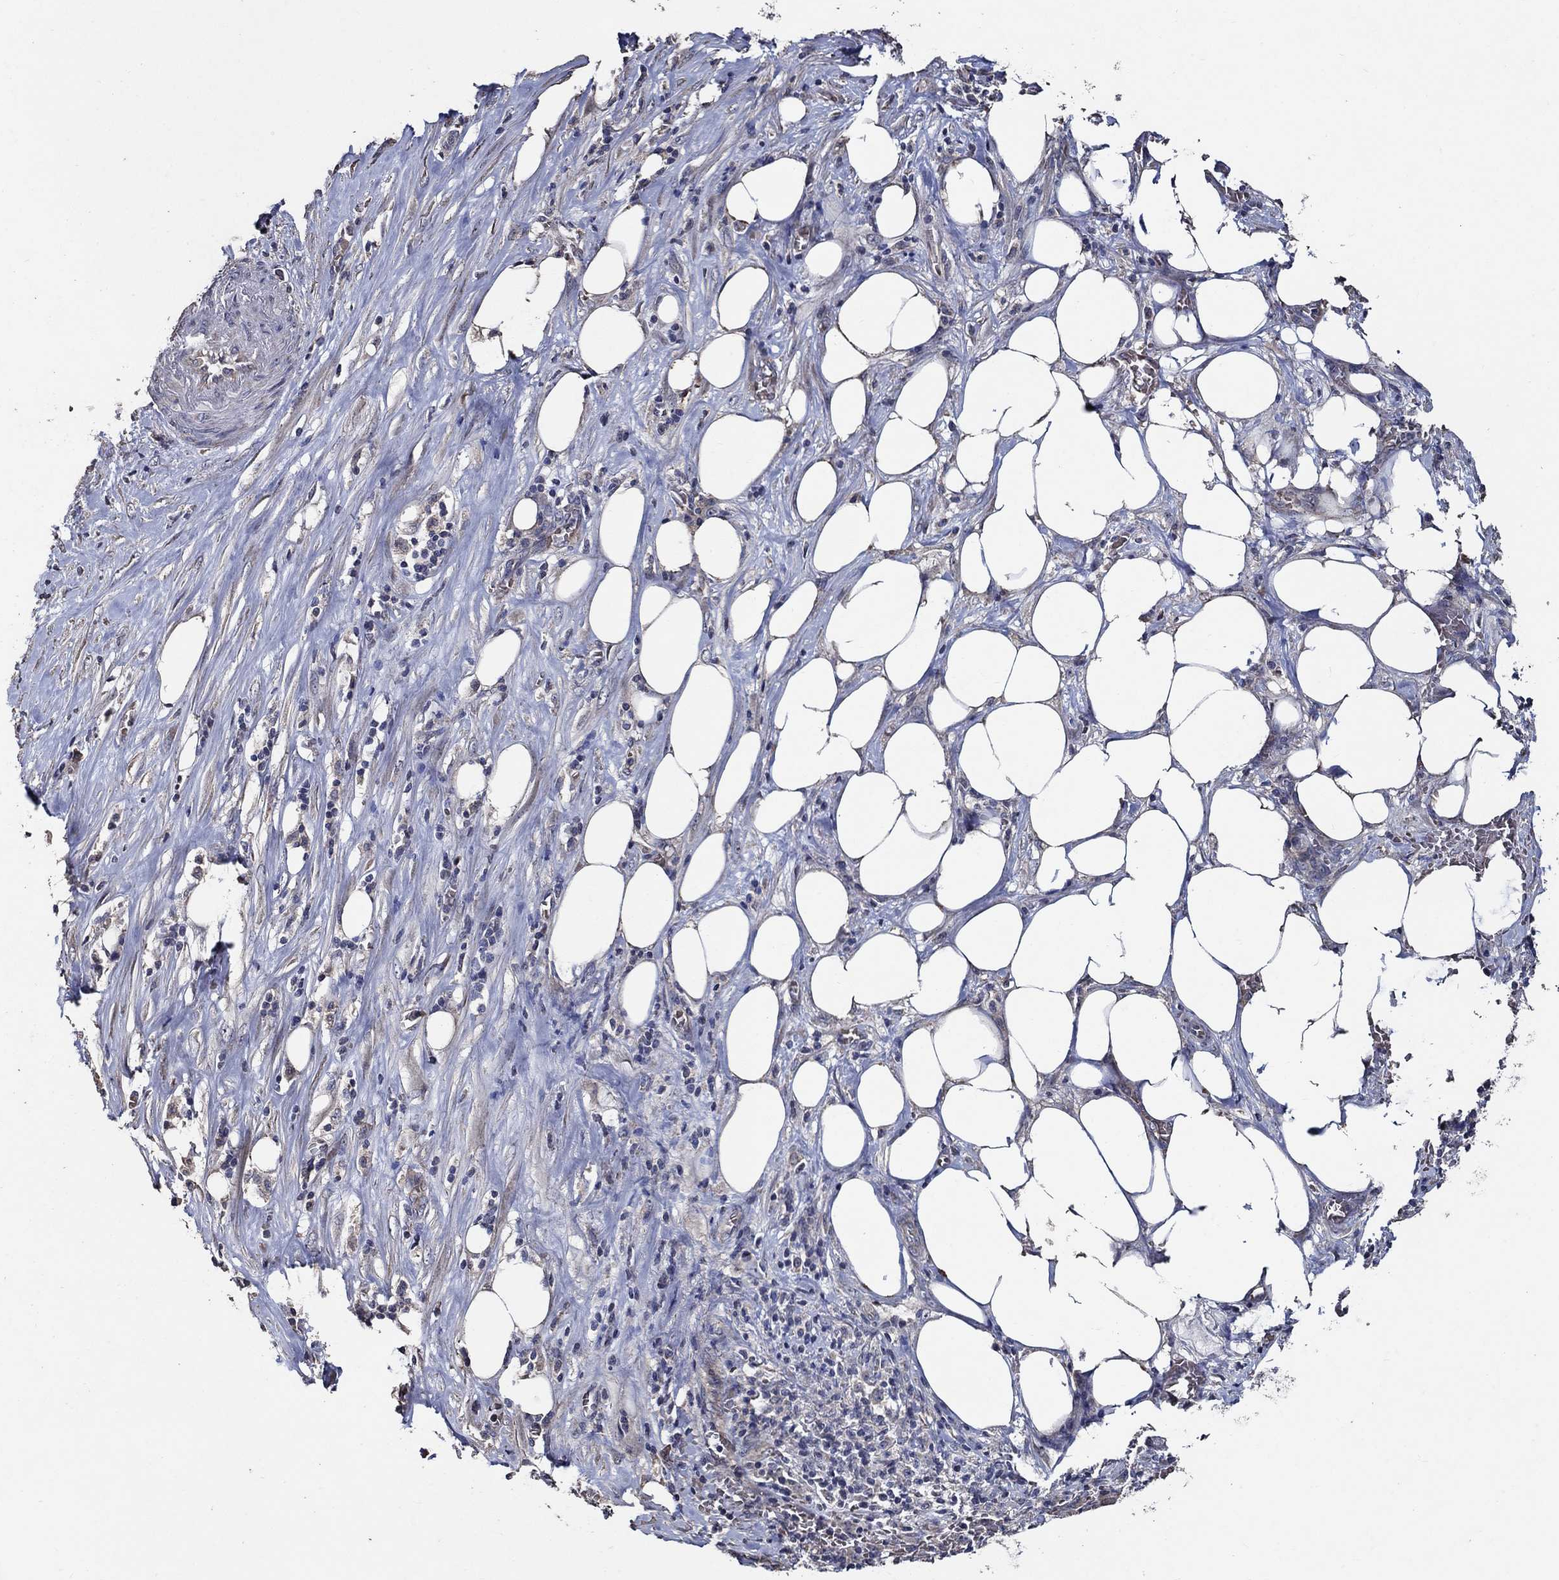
{"staining": {"intensity": "weak", "quantity": "<25%", "location": "cytoplasmic/membranous"}, "tissue": "pancreatic cancer", "cell_type": "Tumor cells", "image_type": "cancer", "snomed": [{"axis": "morphology", "description": "Adenocarcinoma, NOS"}, {"axis": "topography", "description": "Pancreas"}], "caption": "This is an immunohistochemistry histopathology image of pancreatic adenocarcinoma. There is no expression in tumor cells.", "gene": "HAP1", "patient": {"sex": "male", "age": 57}}